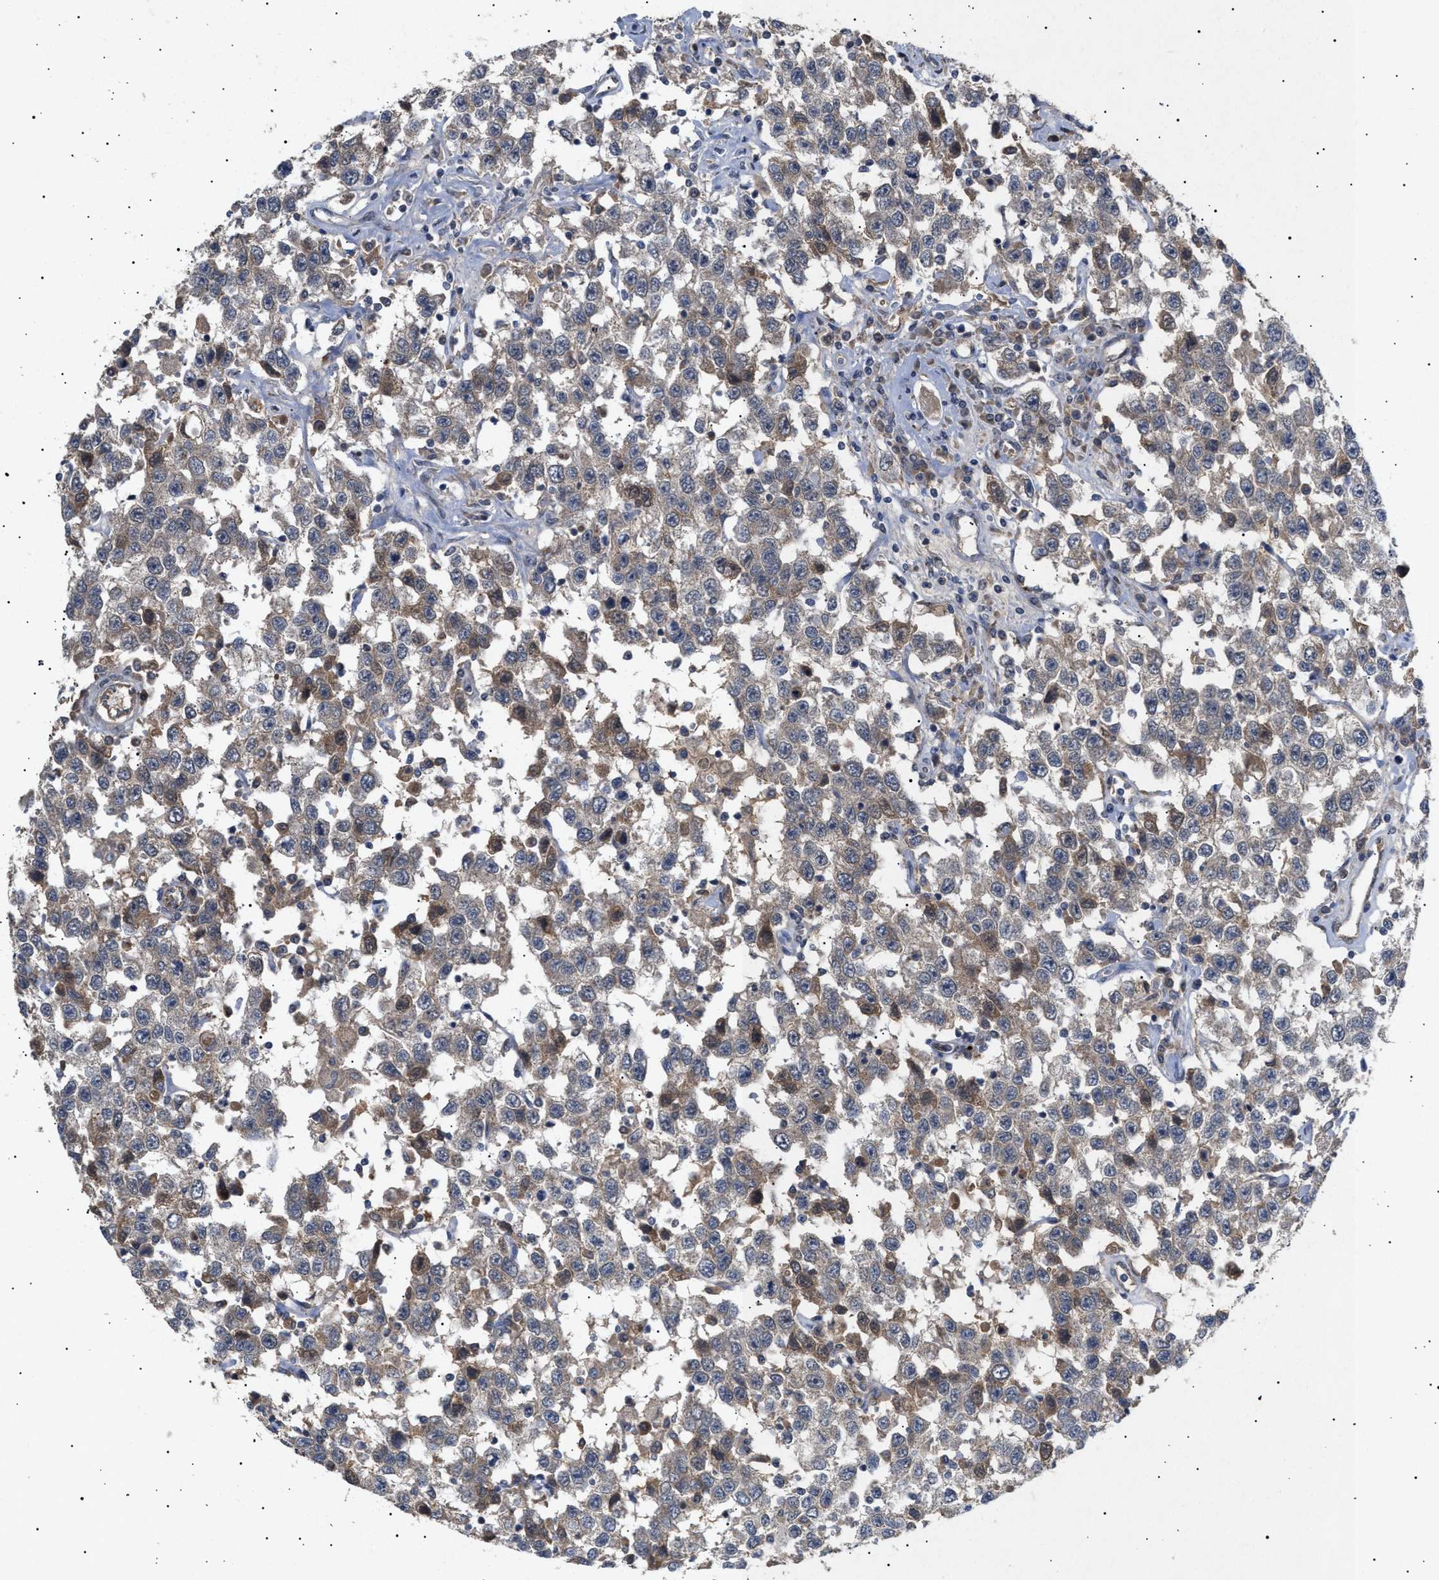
{"staining": {"intensity": "weak", "quantity": "25%-75%", "location": "cytoplasmic/membranous"}, "tissue": "testis cancer", "cell_type": "Tumor cells", "image_type": "cancer", "snomed": [{"axis": "morphology", "description": "Seminoma, NOS"}, {"axis": "topography", "description": "Testis"}], "caption": "Tumor cells show low levels of weak cytoplasmic/membranous staining in approximately 25%-75% of cells in human testis seminoma.", "gene": "SIRT5", "patient": {"sex": "male", "age": 41}}